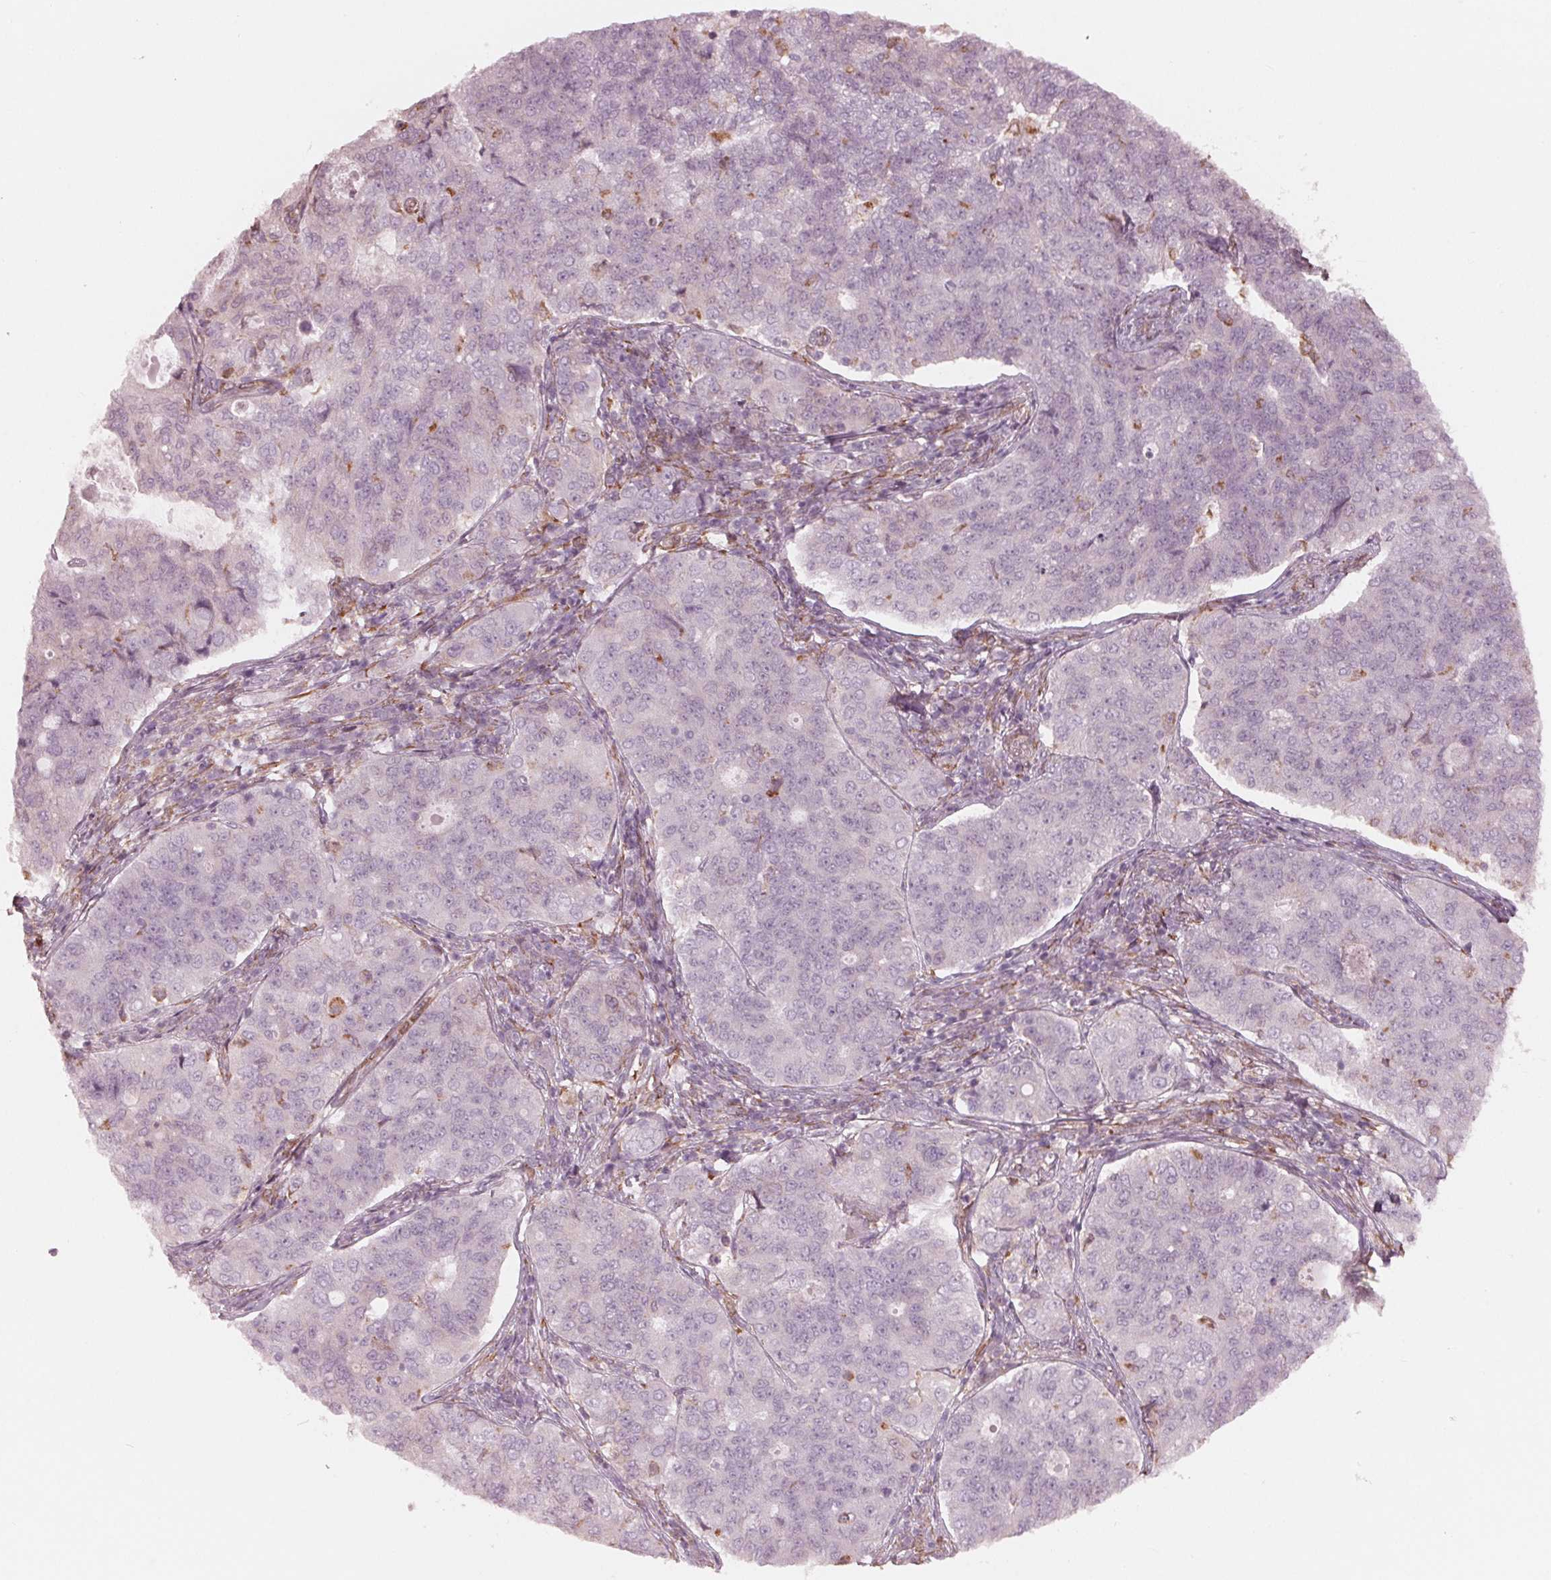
{"staining": {"intensity": "negative", "quantity": "none", "location": "none"}, "tissue": "endometrial cancer", "cell_type": "Tumor cells", "image_type": "cancer", "snomed": [{"axis": "morphology", "description": "Adenocarcinoma, NOS"}, {"axis": "topography", "description": "Endometrium"}], "caption": "The histopathology image reveals no significant expression in tumor cells of endometrial adenocarcinoma.", "gene": "IKBIP", "patient": {"sex": "female", "age": 43}}